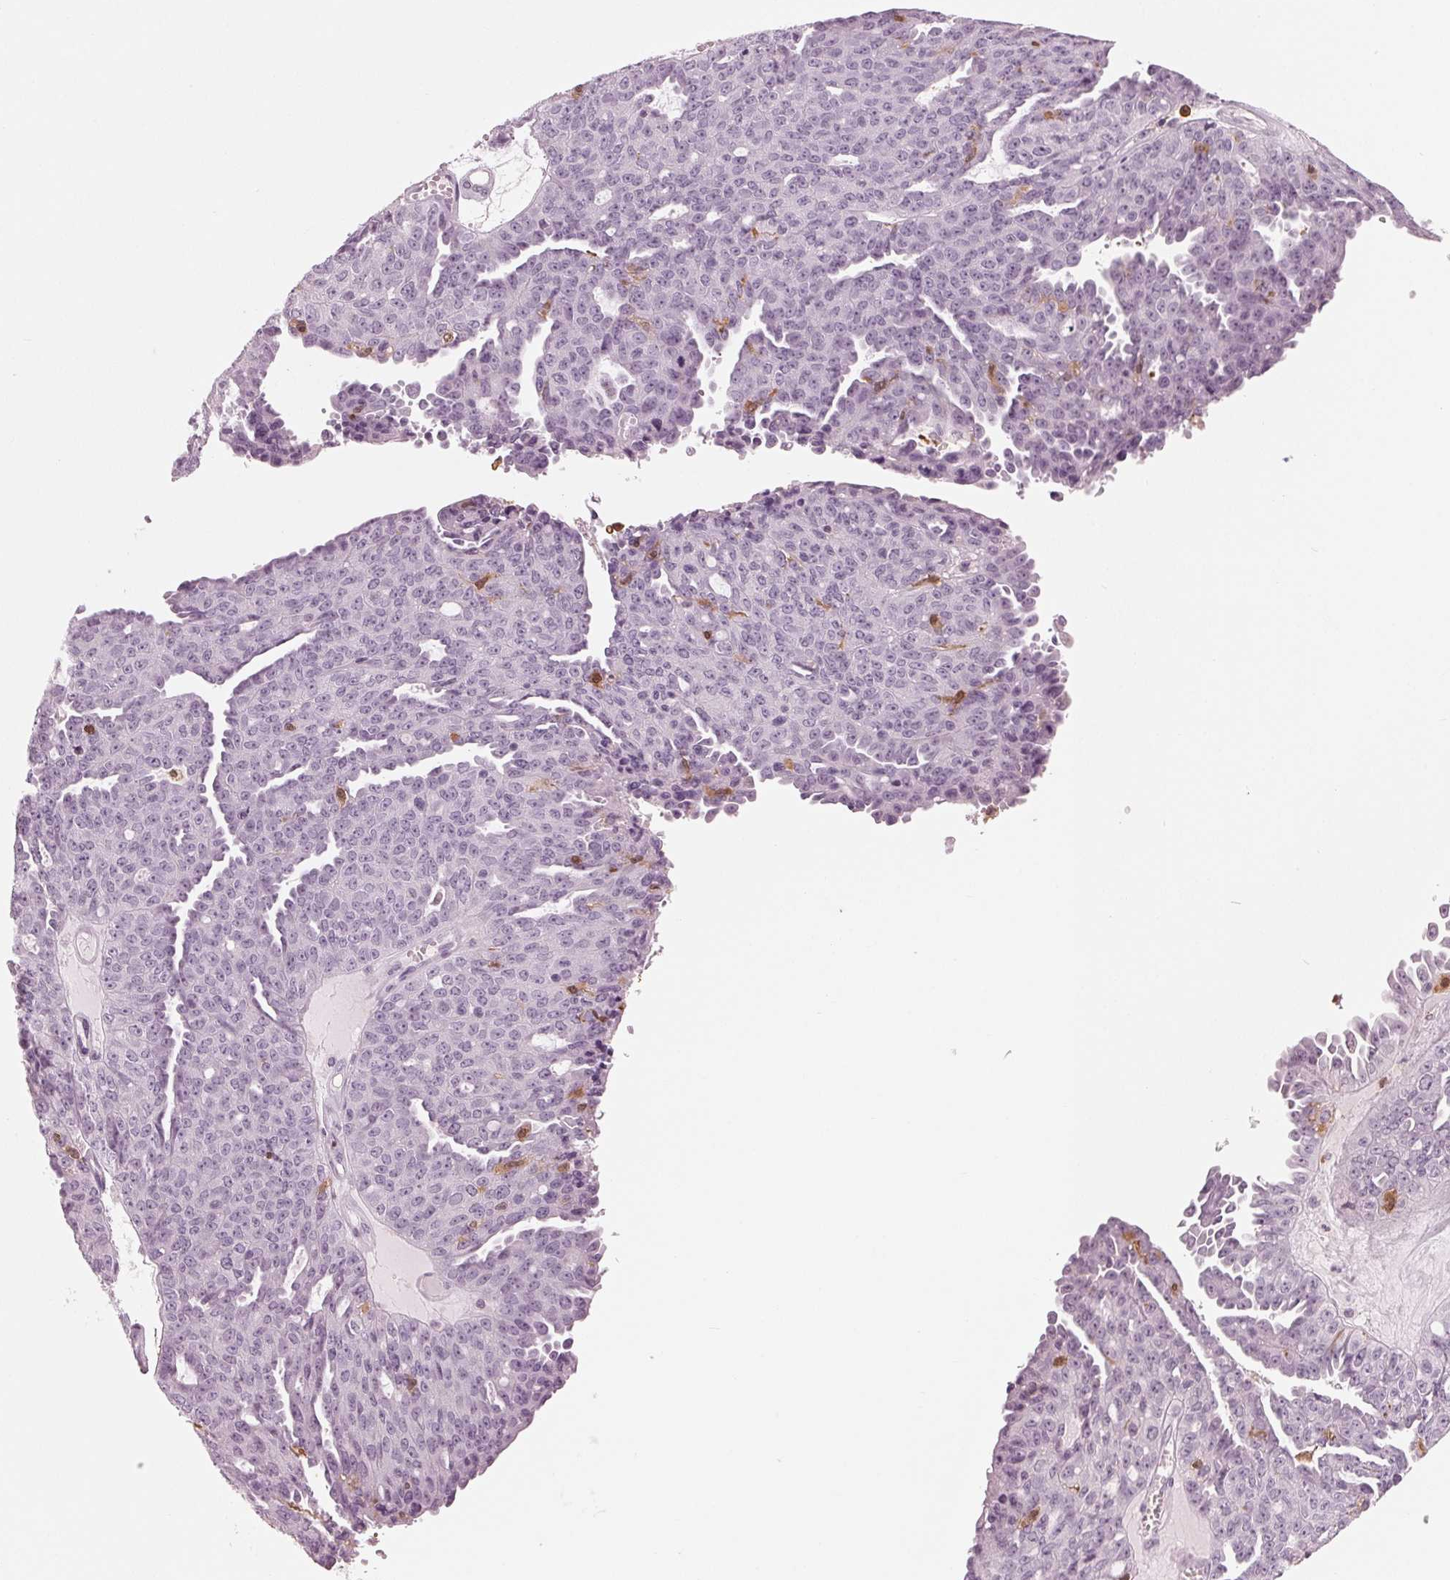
{"staining": {"intensity": "negative", "quantity": "none", "location": "none"}, "tissue": "ovarian cancer", "cell_type": "Tumor cells", "image_type": "cancer", "snomed": [{"axis": "morphology", "description": "Cystadenocarcinoma, serous, NOS"}, {"axis": "topography", "description": "Ovary"}], "caption": "An IHC image of ovarian serous cystadenocarcinoma is shown. There is no staining in tumor cells of ovarian serous cystadenocarcinoma.", "gene": "BTLA", "patient": {"sex": "female", "age": 71}}